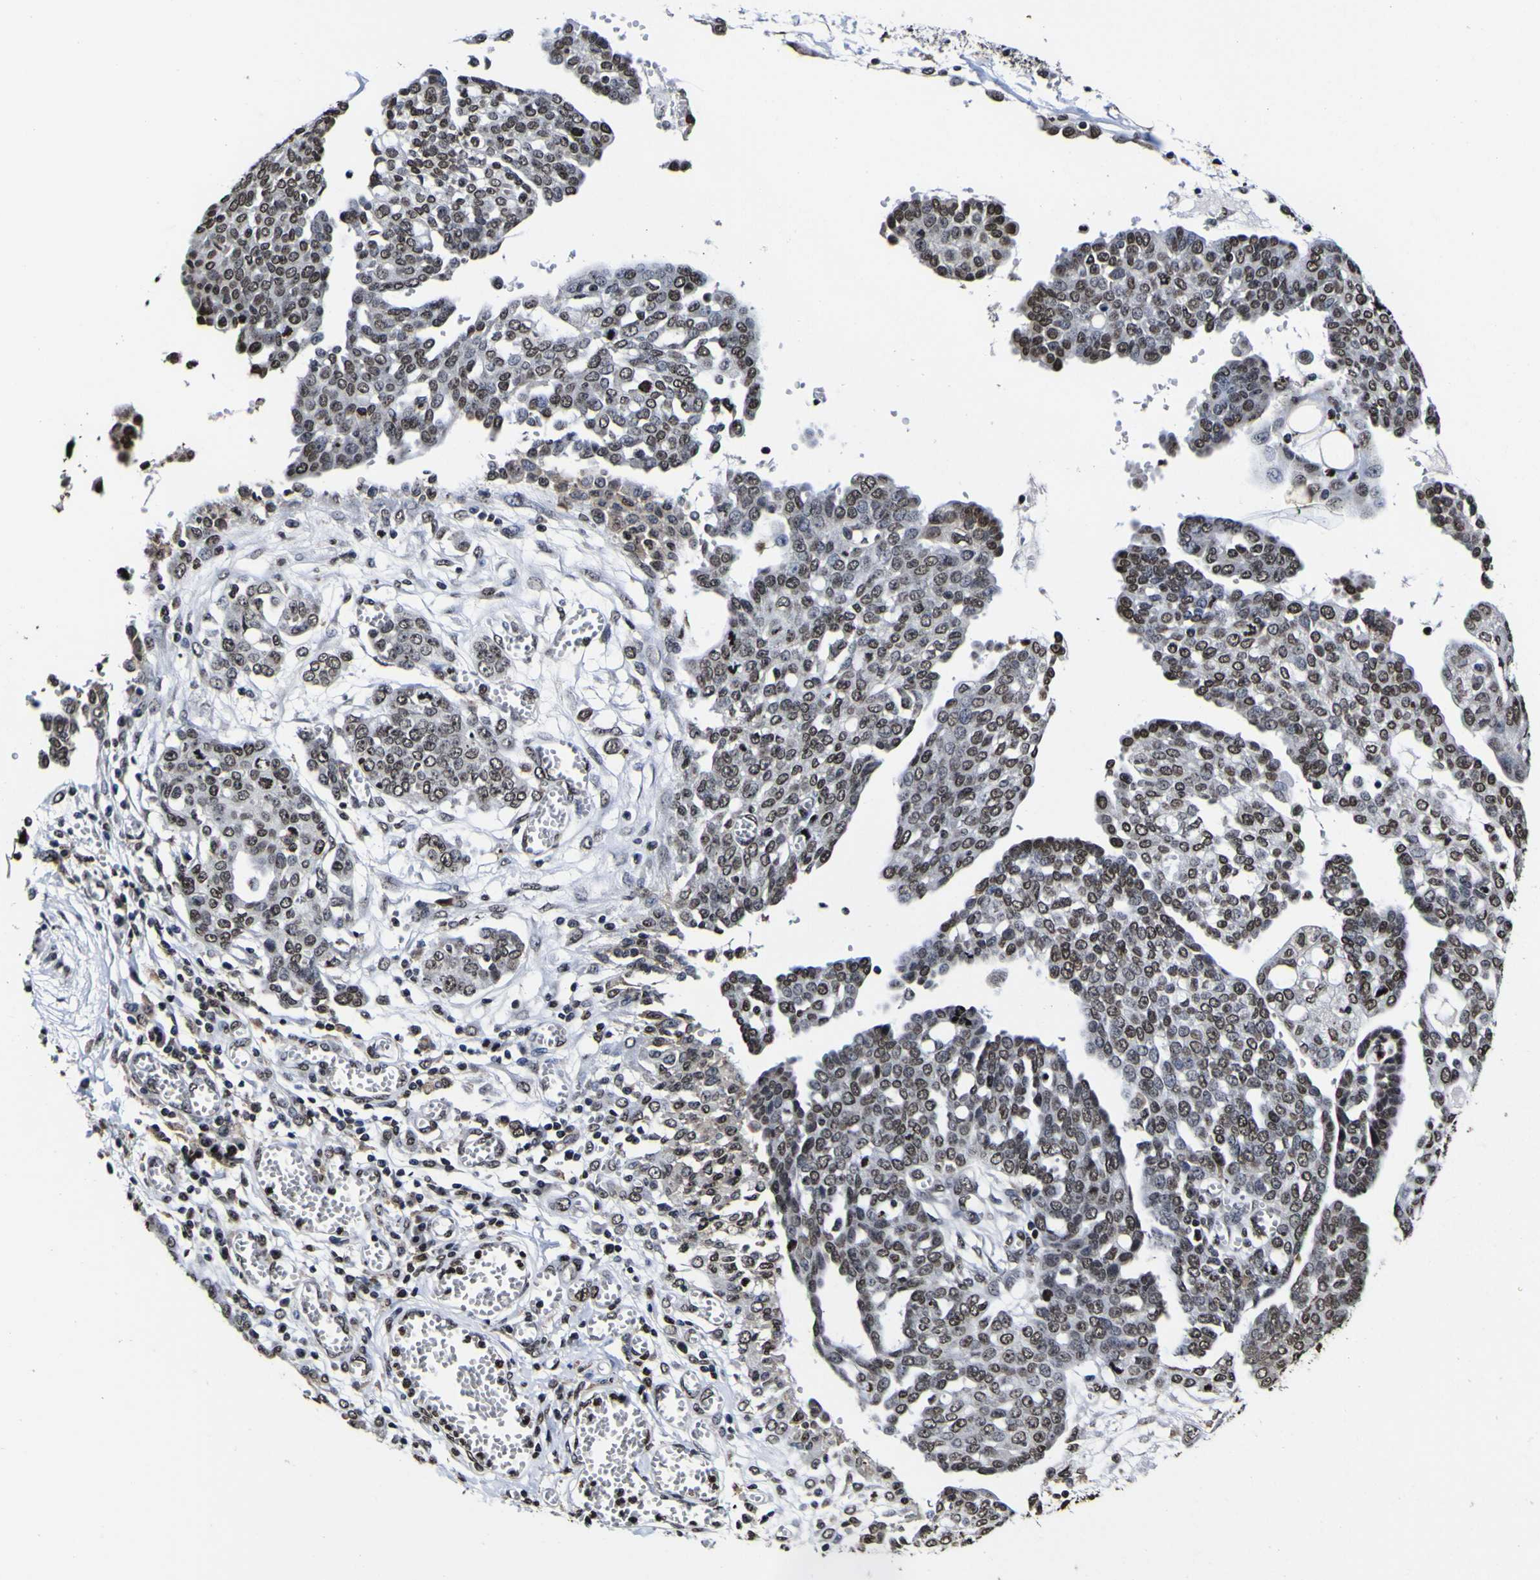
{"staining": {"intensity": "strong", "quantity": "25%-75%", "location": "nuclear"}, "tissue": "ovarian cancer", "cell_type": "Tumor cells", "image_type": "cancer", "snomed": [{"axis": "morphology", "description": "Cystadenocarcinoma, serous, NOS"}, {"axis": "topography", "description": "Soft tissue"}, {"axis": "topography", "description": "Ovary"}], "caption": "Human serous cystadenocarcinoma (ovarian) stained with a protein marker reveals strong staining in tumor cells.", "gene": "PIAS1", "patient": {"sex": "female", "age": 57}}